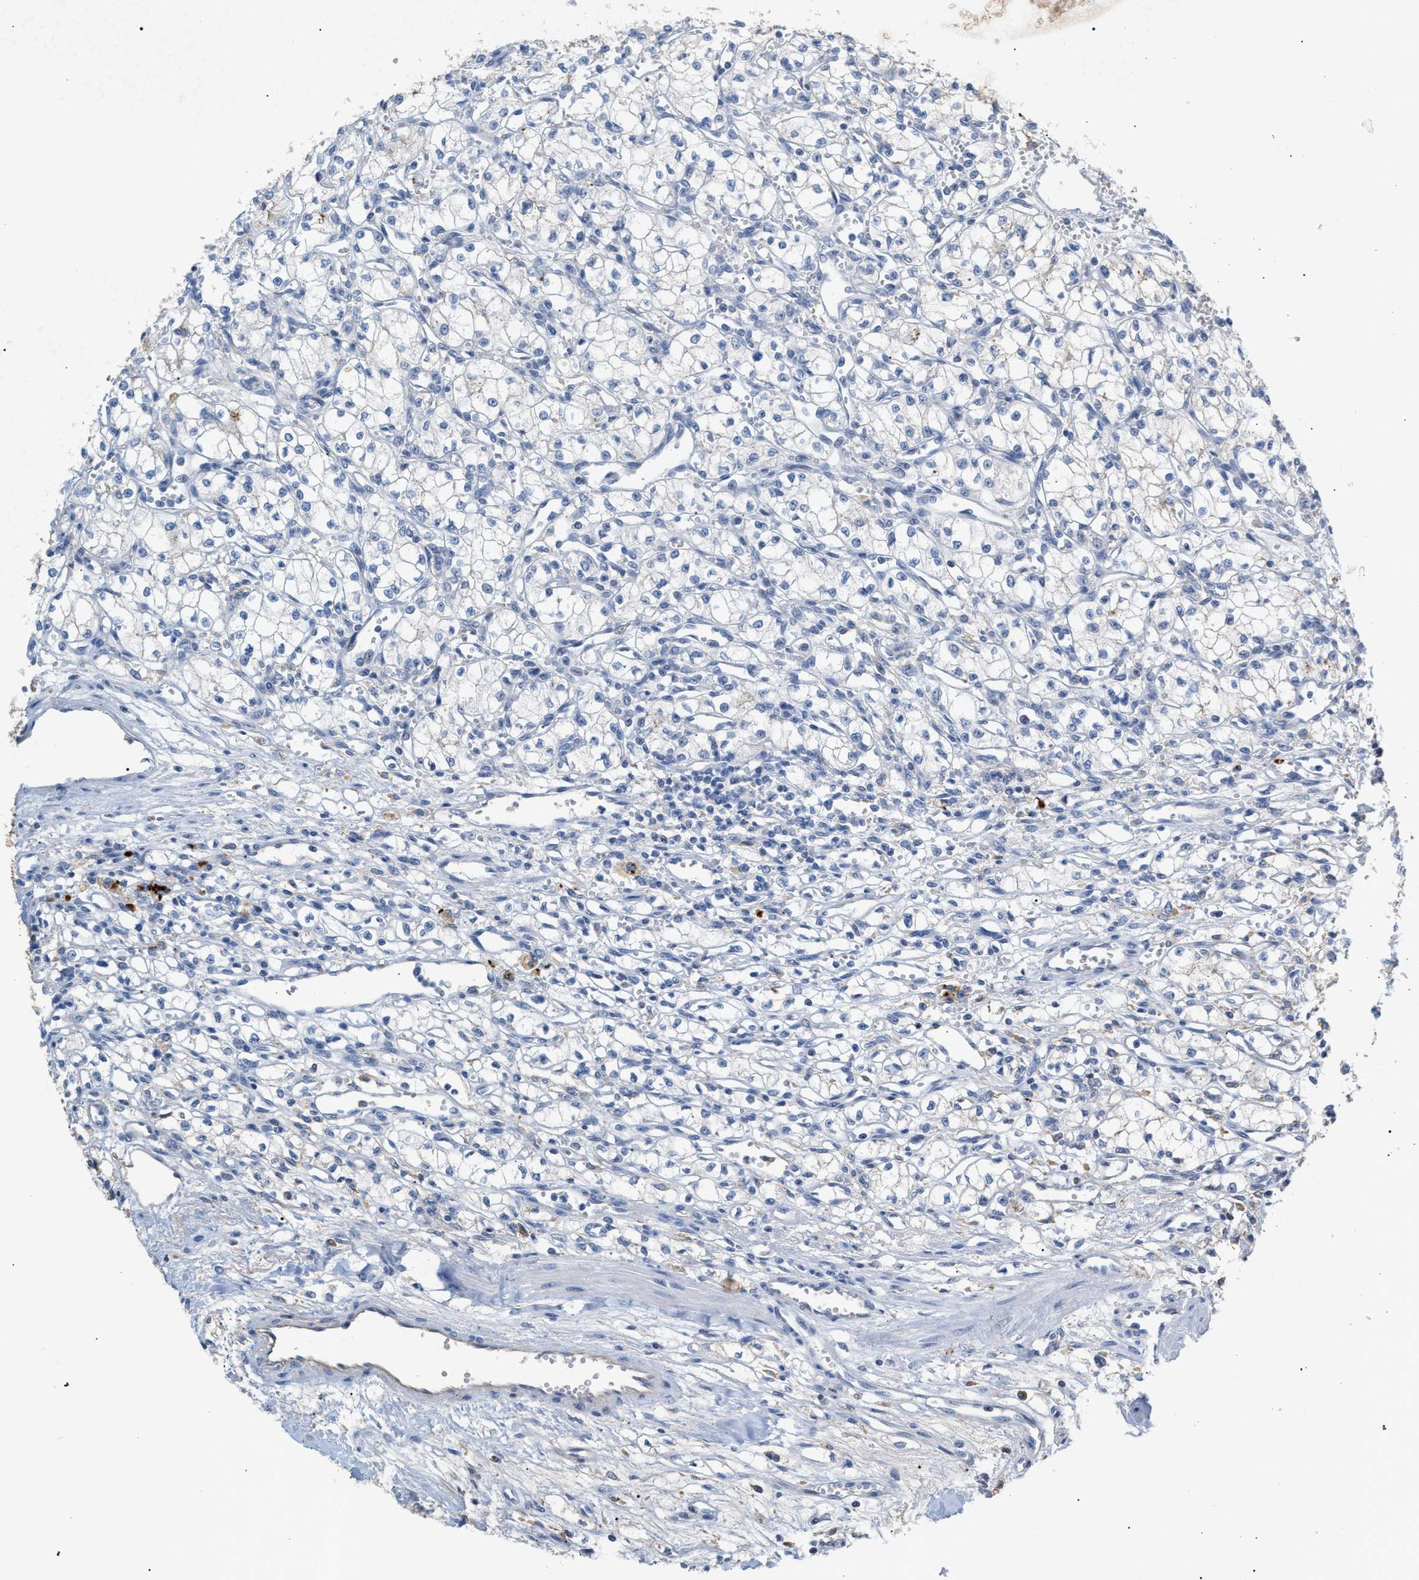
{"staining": {"intensity": "negative", "quantity": "none", "location": "none"}, "tissue": "renal cancer", "cell_type": "Tumor cells", "image_type": "cancer", "snomed": [{"axis": "morphology", "description": "Normal tissue, NOS"}, {"axis": "morphology", "description": "Adenocarcinoma, NOS"}, {"axis": "topography", "description": "Kidney"}], "caption": "The photomicrograph shows no staining of tumor cells in renal cancer. (Immunohistochemistry, brightfield microscopy, high magnification).", "gene": "APOH", "patient": {"sex": "male", "age": 59}}